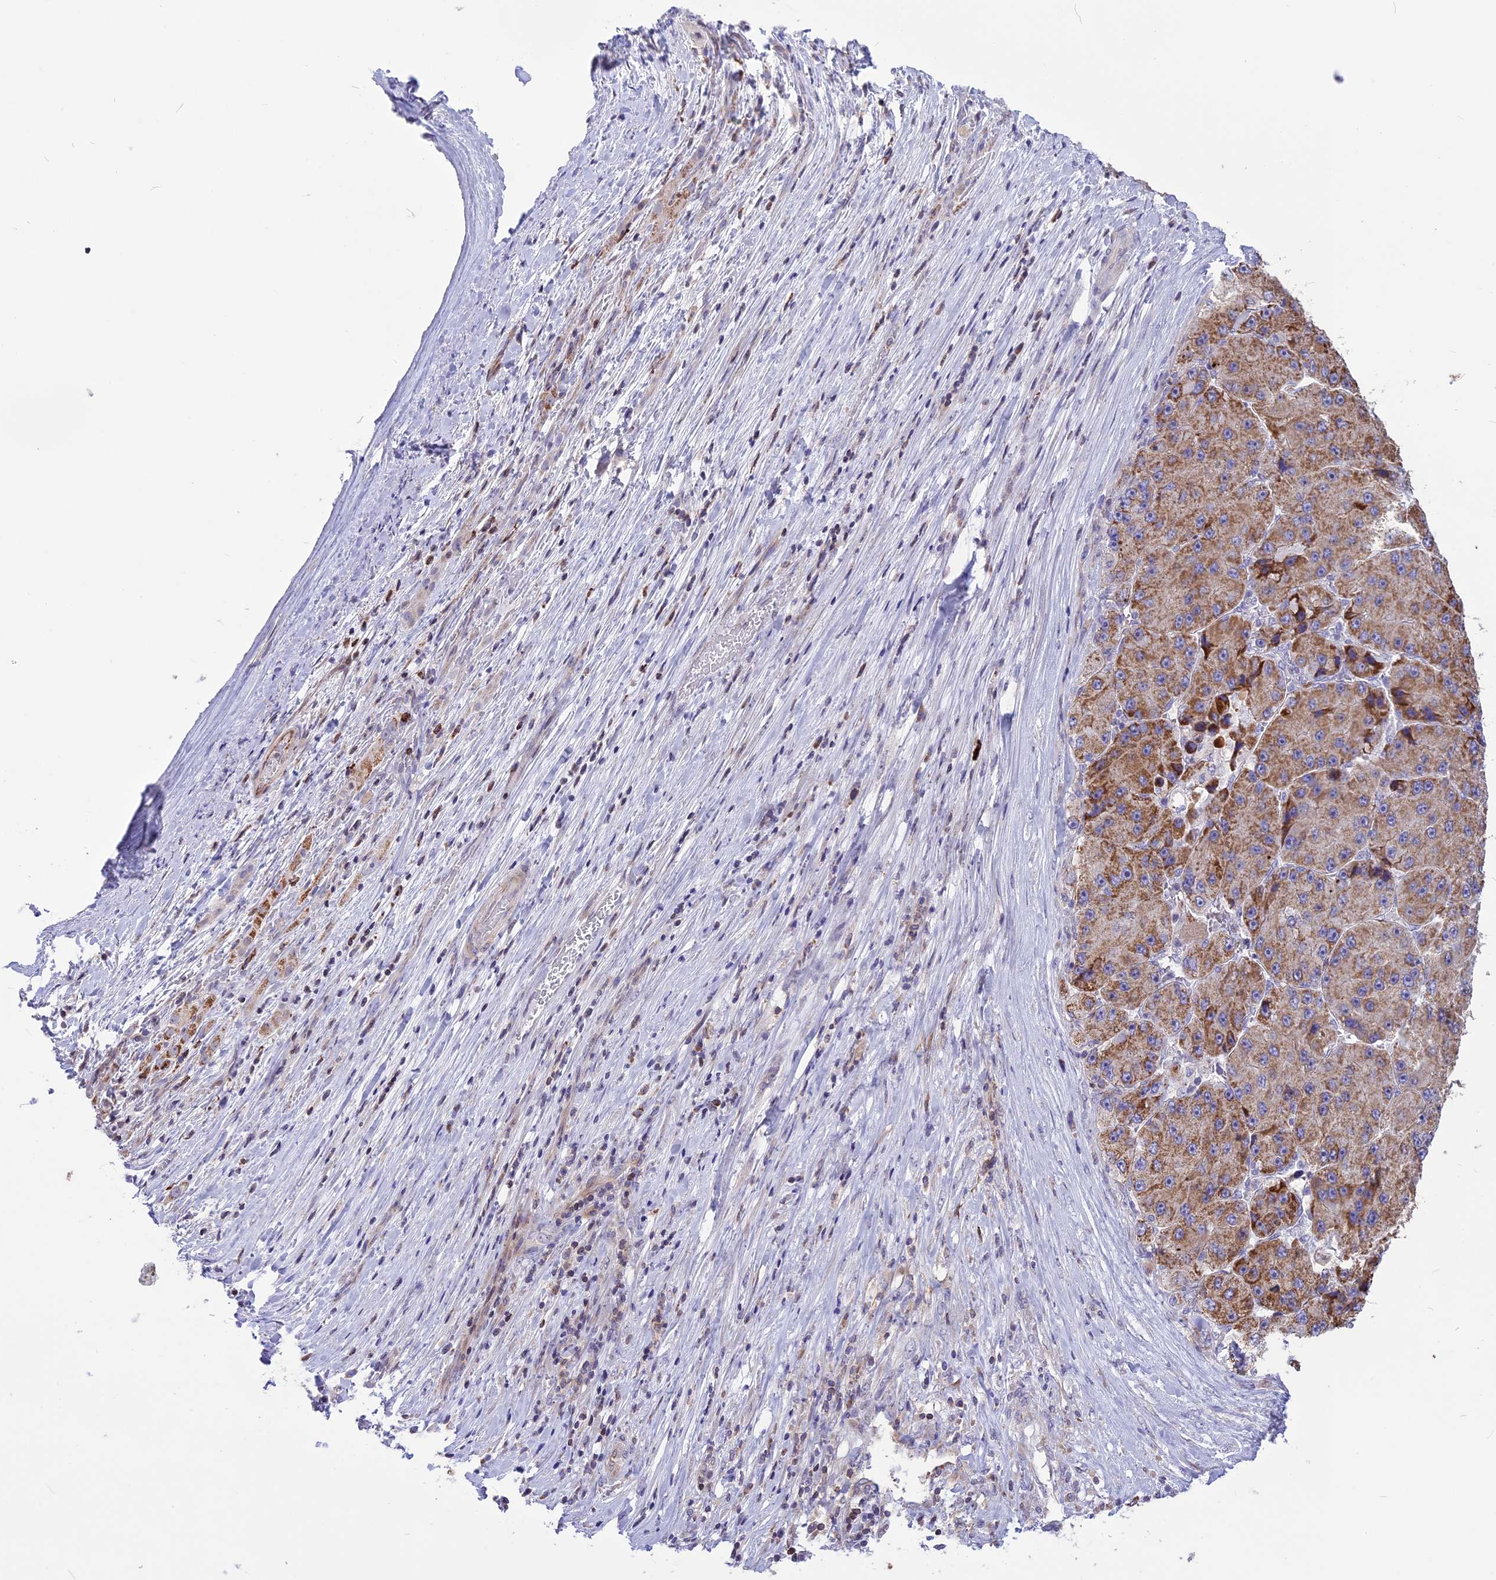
{"staining": {"intensity": "moderate", "quantity": ">75%", "location": "cytoplasmic/membranous"}, "tissue": "liver cancer", "cell_type": "Tumor cells", "image_type": "cancer", "snomed": [{"axis": "morphology", "description": "Carcinoma, Hepatocellular, NOS"}, {"axis": "topography", "description": "Liver"}], "caption": "Immunohistochemical staining of human hepatocellular carcinoma (liver) shows medium levels of moderate cytoplasmic/membranous protein expression in approximately >75% of tumor cells.", "gene": "DOC2B", "patient": {"sex": "female", "age": 73}}